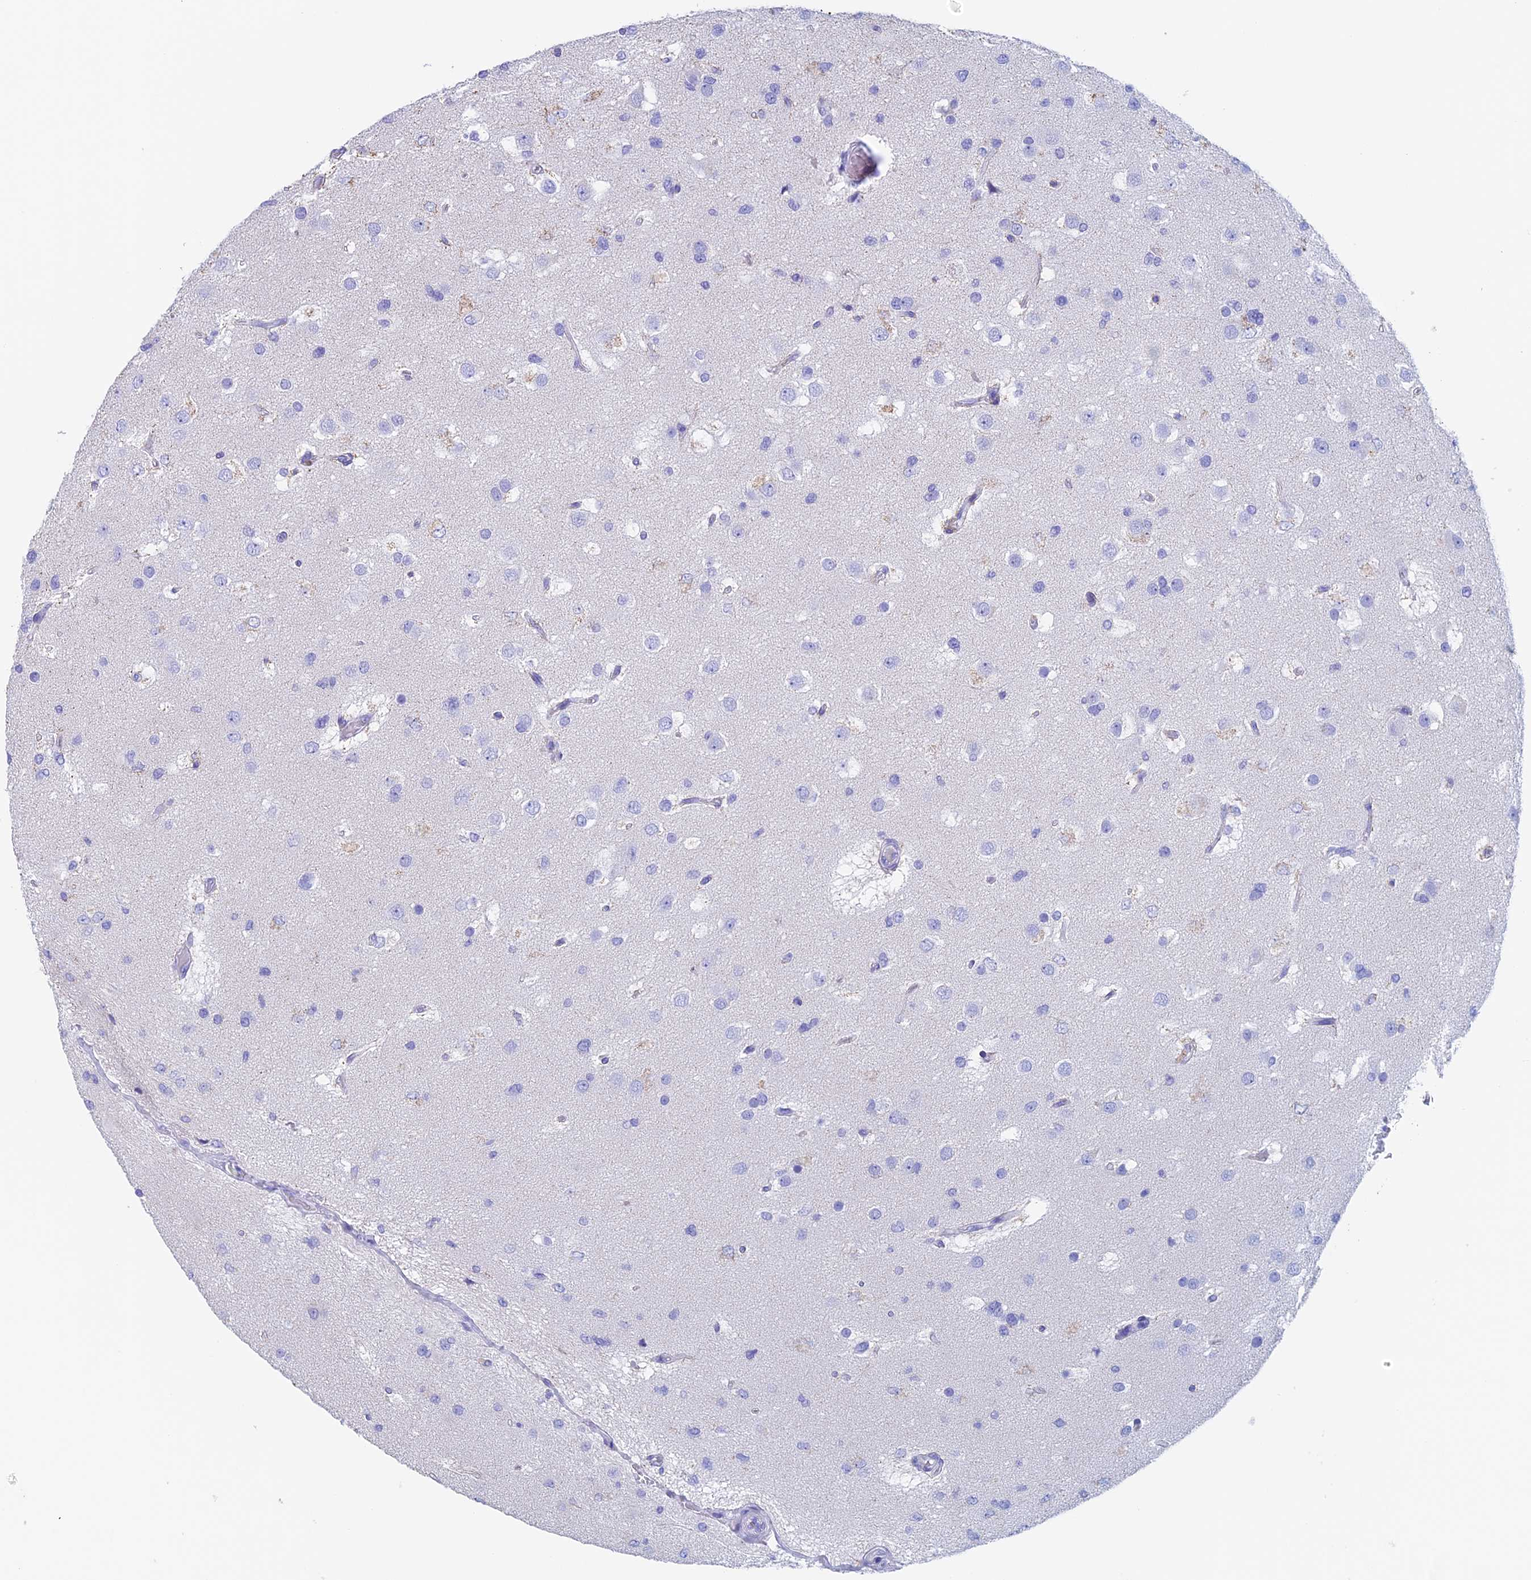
{"staining": {"intensity": "negative", "quantity": "none", "location": "none"}, "tissue": "glioma", "cell_type": "Tumor cells", "image_type": "cancer", "snomed": [{"axis": "morphology", "description": "Glioma, malignant, High grade"}, {"axis": "topography", "description": "Brain"}], "caption": "This is an IHC image of human glioma. There is no positivity in tumor cells.", "gene": "PSMC3IP", "patient": {"sex": "male", "age": 53}}